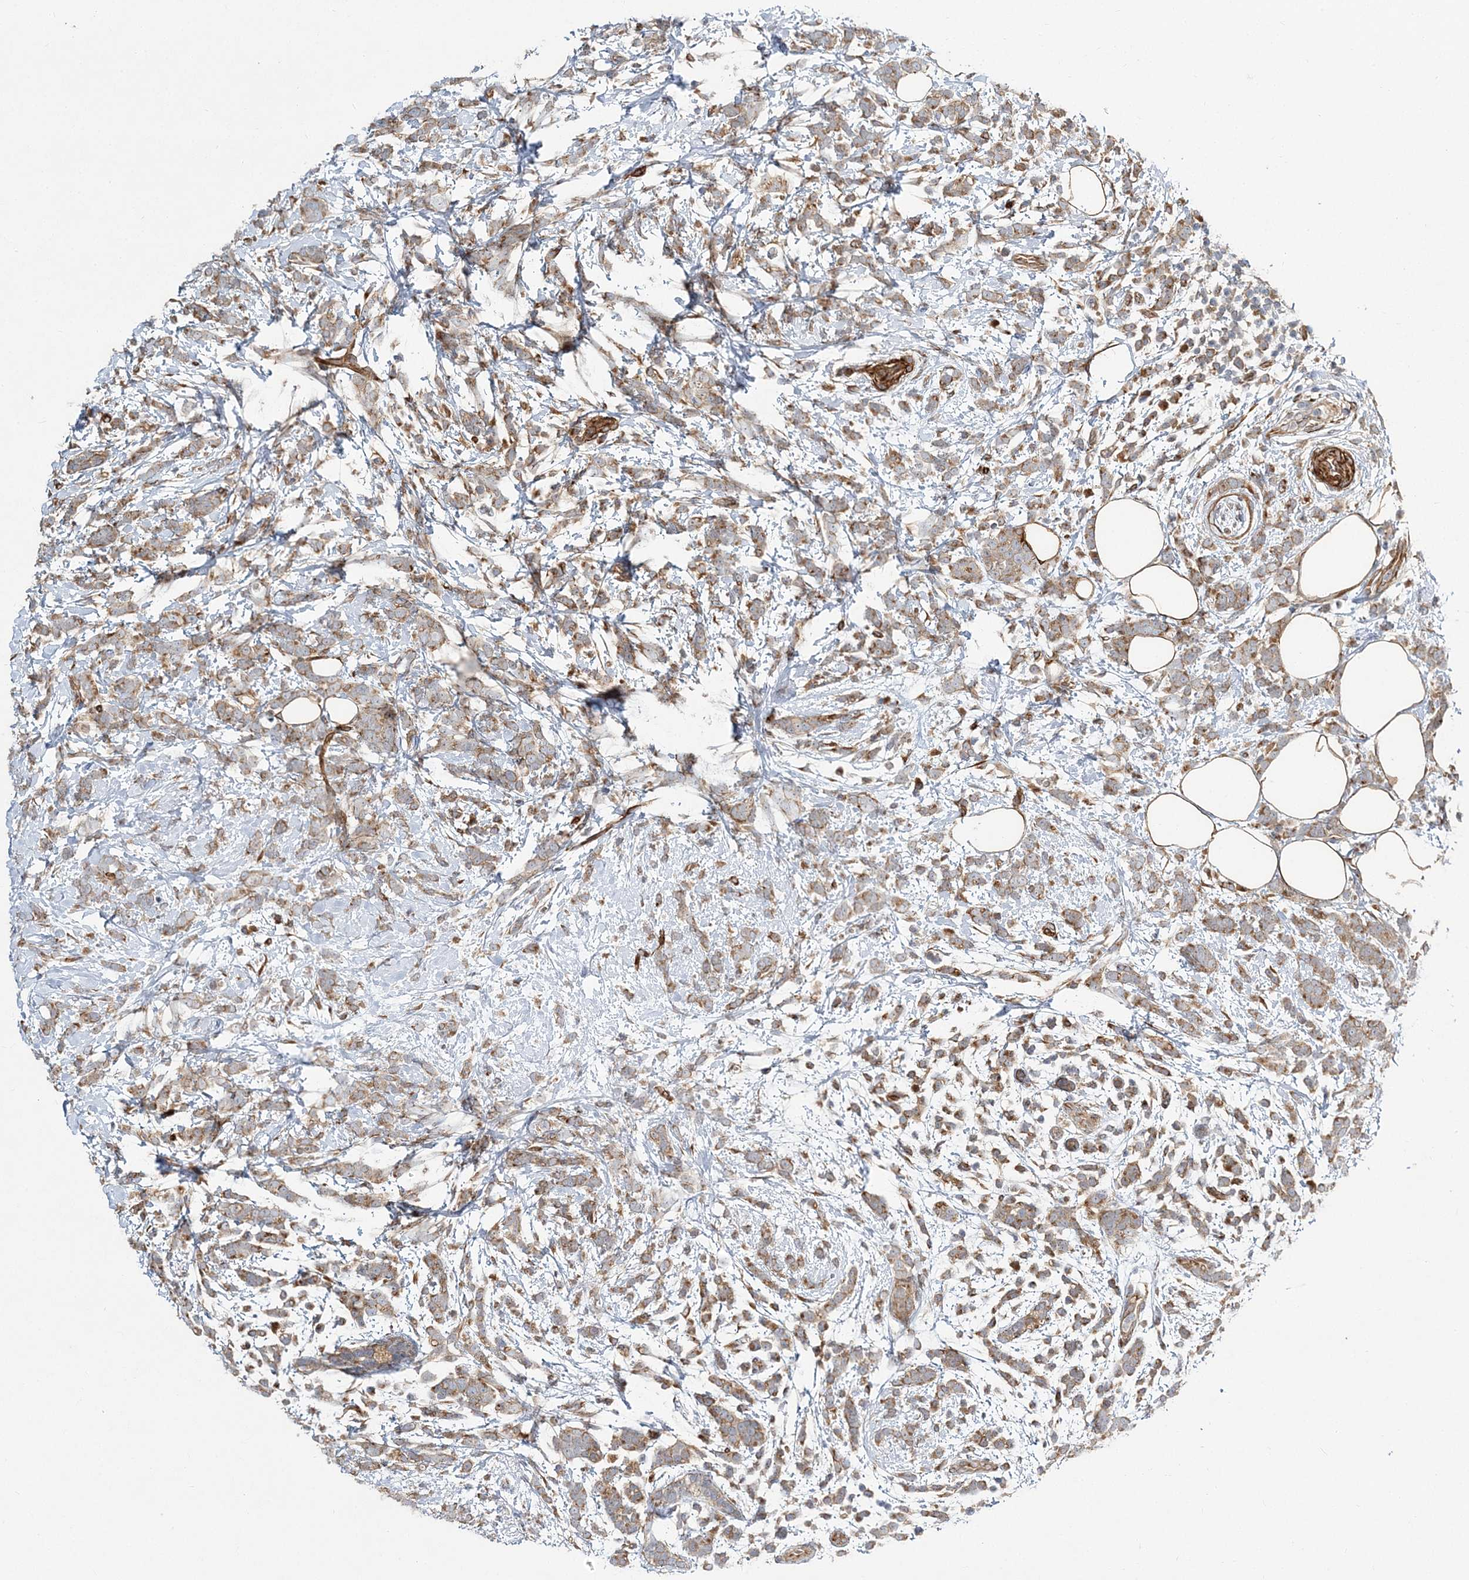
{"staining": {"intensity": "moderate", "quantity": ">75%", "location": "cytoplasmic/membranous"}, "tissue": "breast cancer", "cell_type": "Tumor cells", "image_type": "cancer", "snomed": [{"axis": "morphology", "description": "Lobular carcinoma"}, {"axis": "topography", "description": "Breast"}], "caption": "Breast lobular carcinoma tissue shows moderate cytoplasmic/membranous expression in approximately >75% of tumor cells", "gene": "NBAS", "patient": {"sex": "female", "age": 58}}